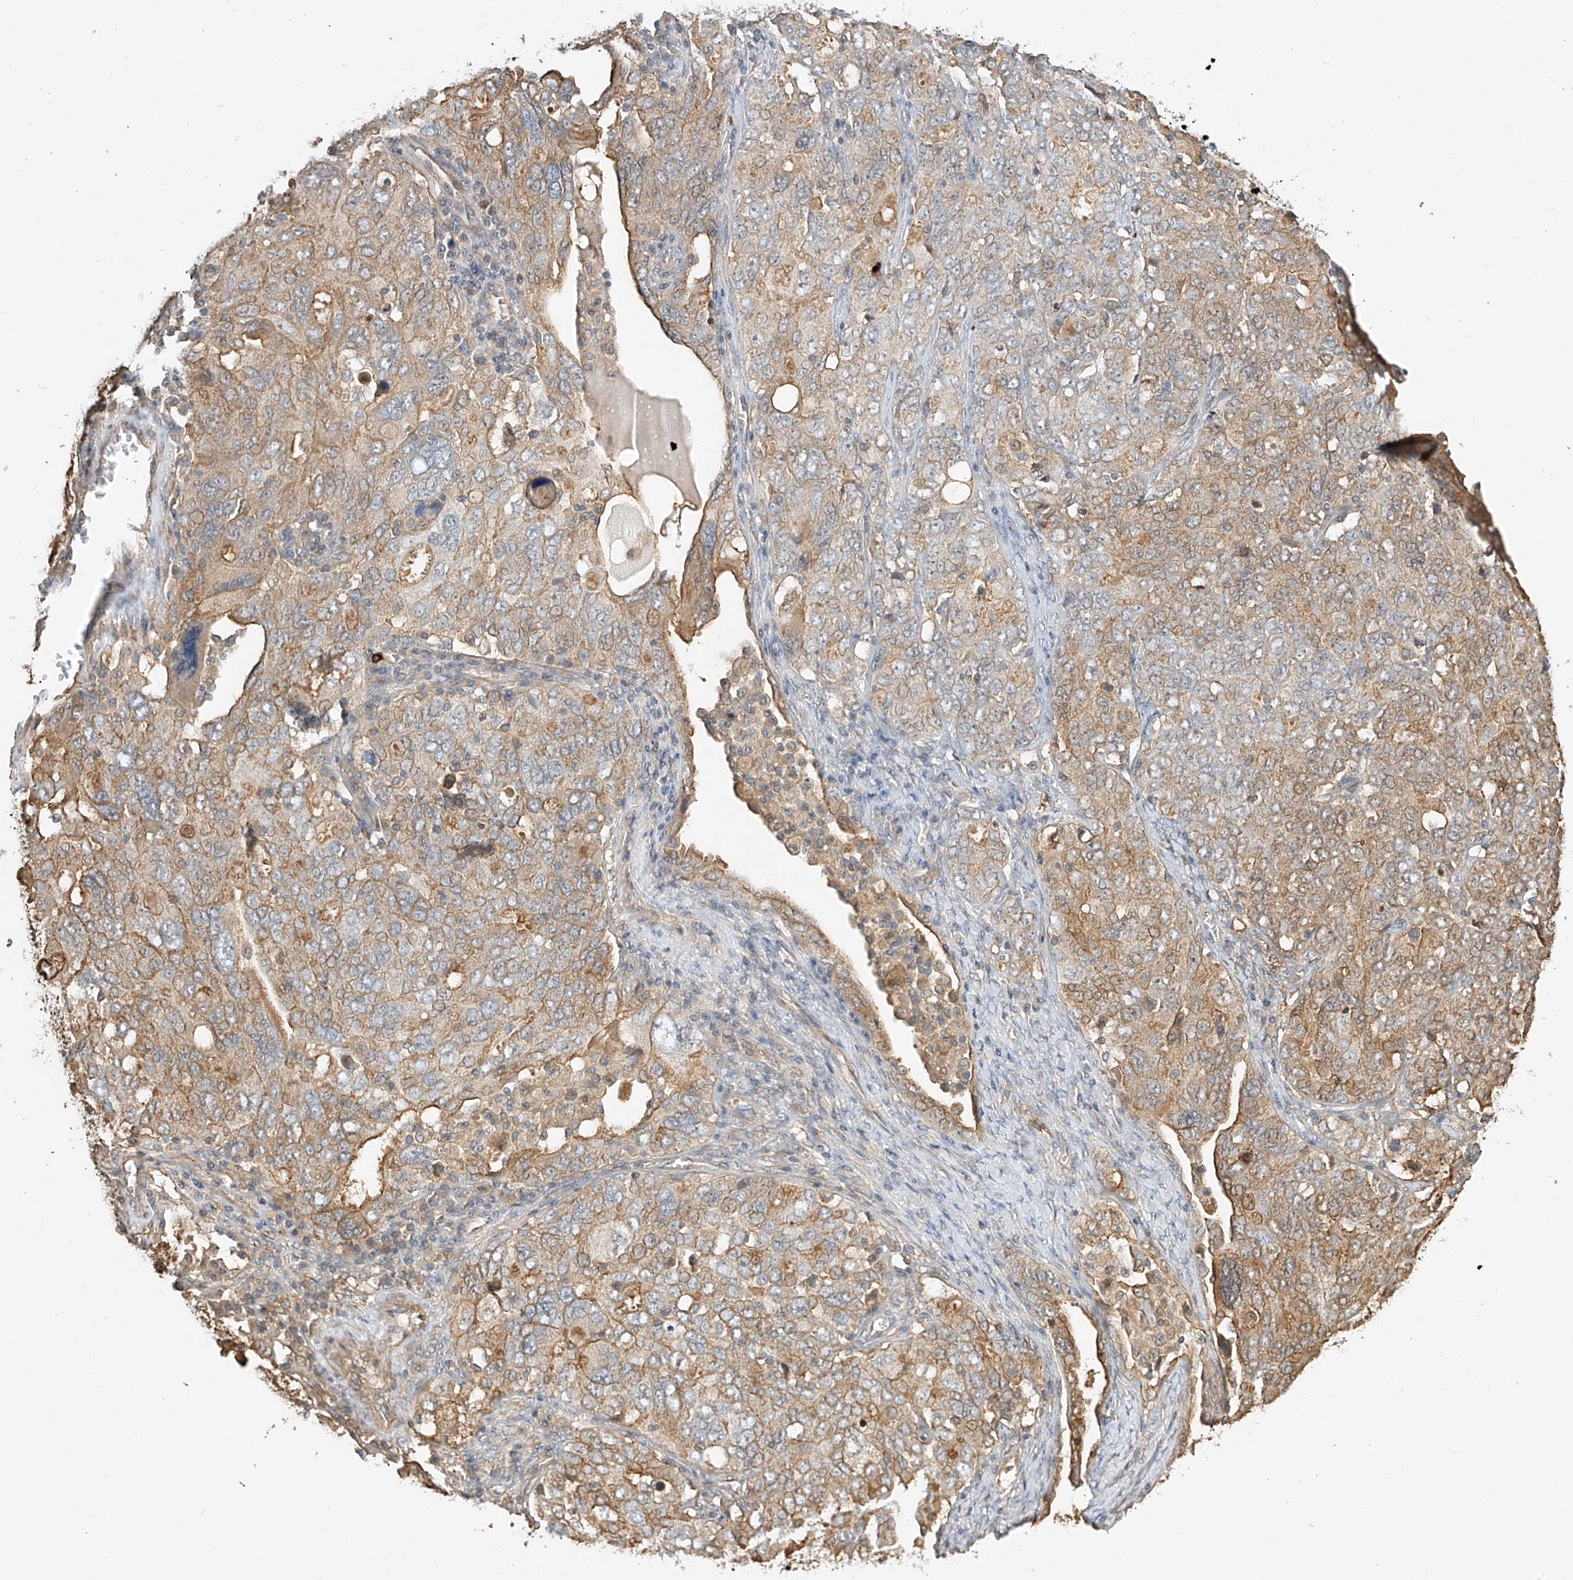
{"staining": {"intensity": "moderate", "quantity": ">75%", "location": "cytoplasmic/membranous"}, "tissue": "ovarian cancer", "cell_type": "Tumor cells", "image_type": "cancer", "snomed": [{"axis": "morphology", "description": "Carcinoma, endometroid"}, {"axis": "topography", "description": "Ovary"}], "caption": "Ovarian endometroid carcinoma stained with a protein marker reveals moderate staining in tumor cells.", "gene": "CSMD3", "patient": {"sex": "female", "age": 62}}